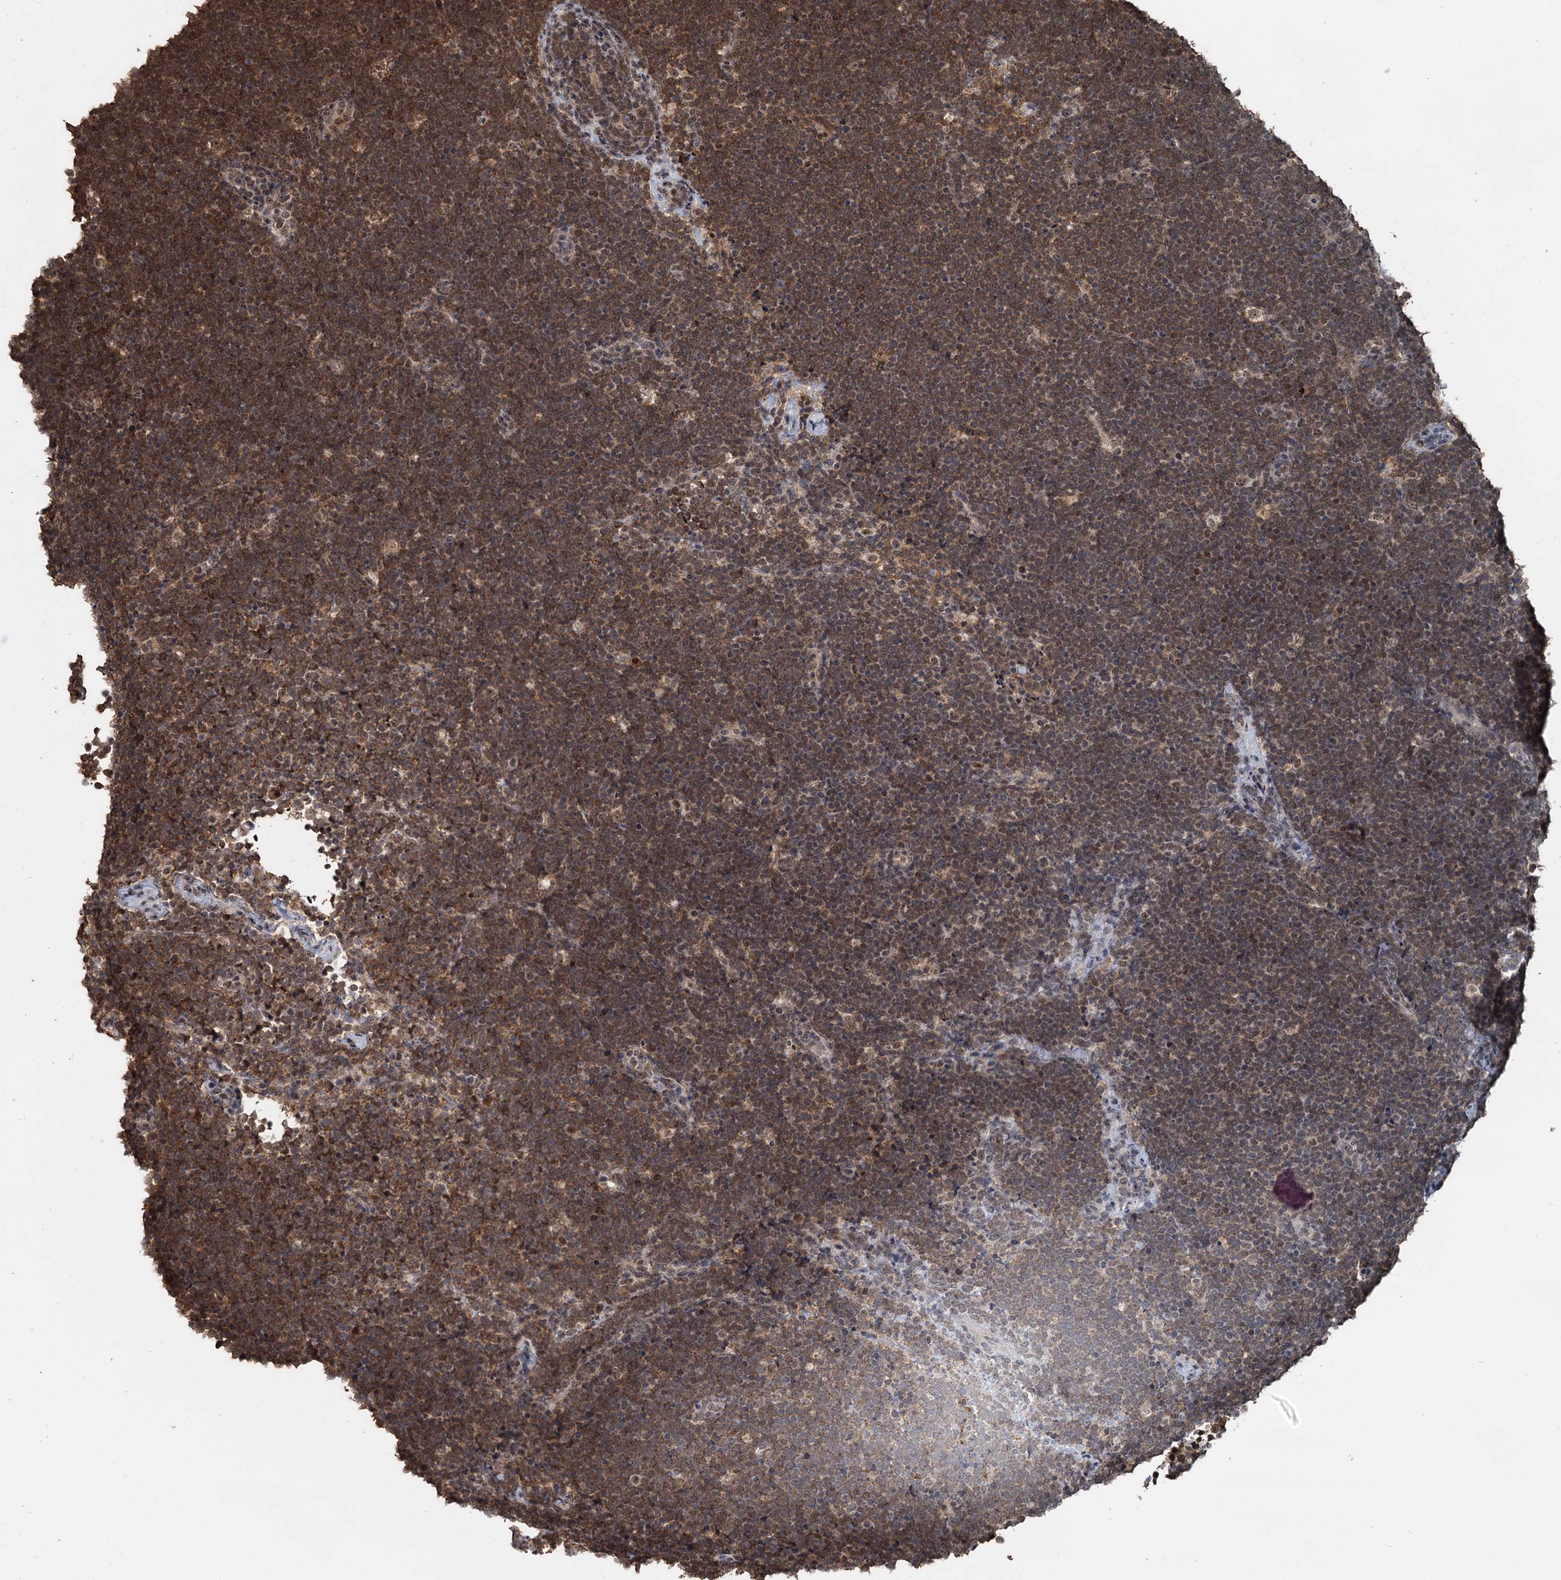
{"staining": {"intensity": "moderate", "quantity": ">75%", "location": "cytoplasmic/membranous,nuclear"}, "tissue": "lymphoma", "cell_type": "Tumor cells", "image_type": "cancer", "snomed": [{"axis": "morphology", "description": "Malignant lymphoma, non-Hodgkin's type, High grade"}, {"axis": "topography", "description": "Lymph node"}], "caption": "Lymphoma stained with DAB IHC reveals medium levels of moderate cytoplasmic/membranous and nuclear positivity in approximately >75% of tumor cells. (brown staining indicates protein expression, while blue staining denotes nuclei).", "gene": "FAM216B", "patient": {"sex": "male", "age": 13}}